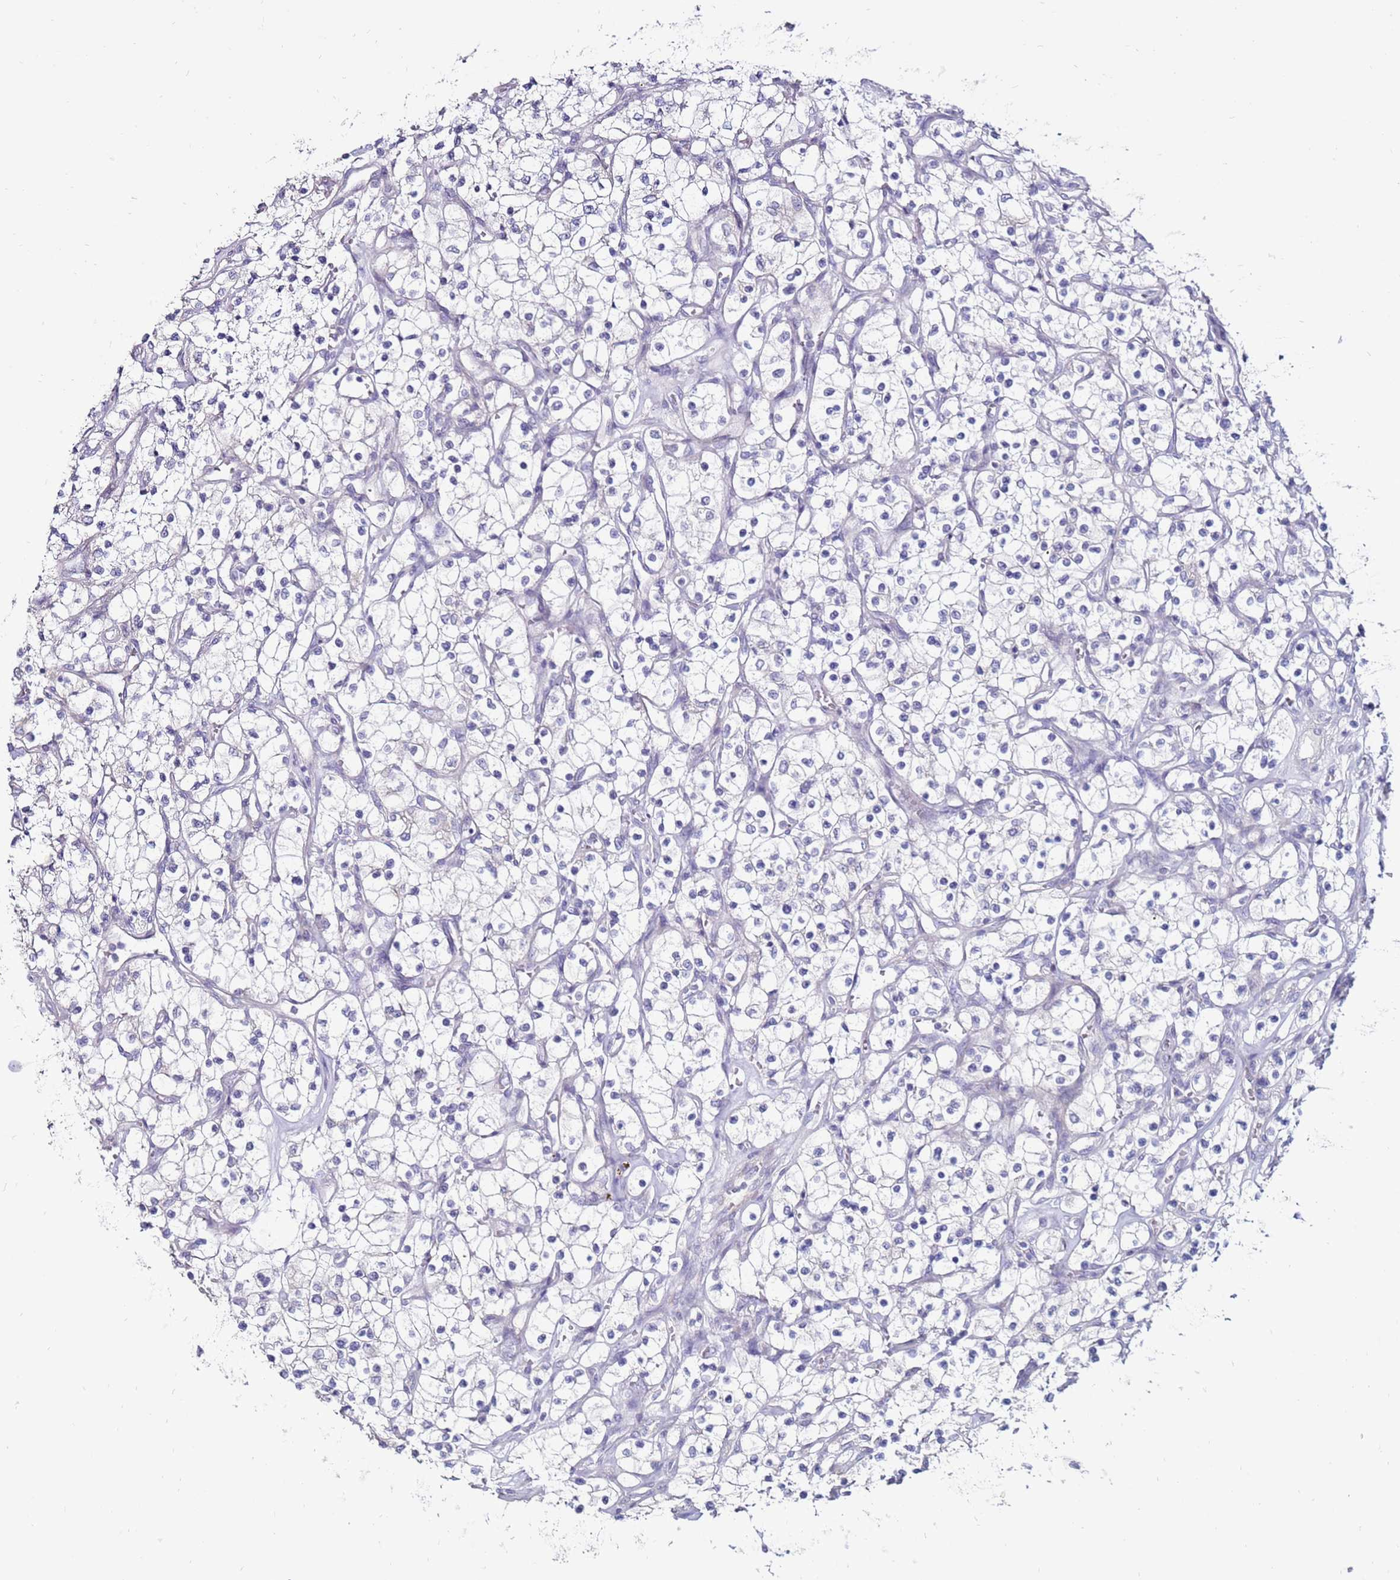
{"staining": {"intensity": "negative", "quantity": "none", "location": "none"}, "tissue": "renal cancer", "cell_type": "Tumor cells", "image_type": "cancer", "snomed": [{"axis": "morphology", "description": "Adenocarcinoma, NOS"}, {"axis": "topography", "description": "Kidney"}], "caption": "This is an IHC photomicrograph of renal adenocarcinoma. There is no expression in tumor cells.", "gene": "GPN3", "patient": {"sex": "female", "age": 69}}